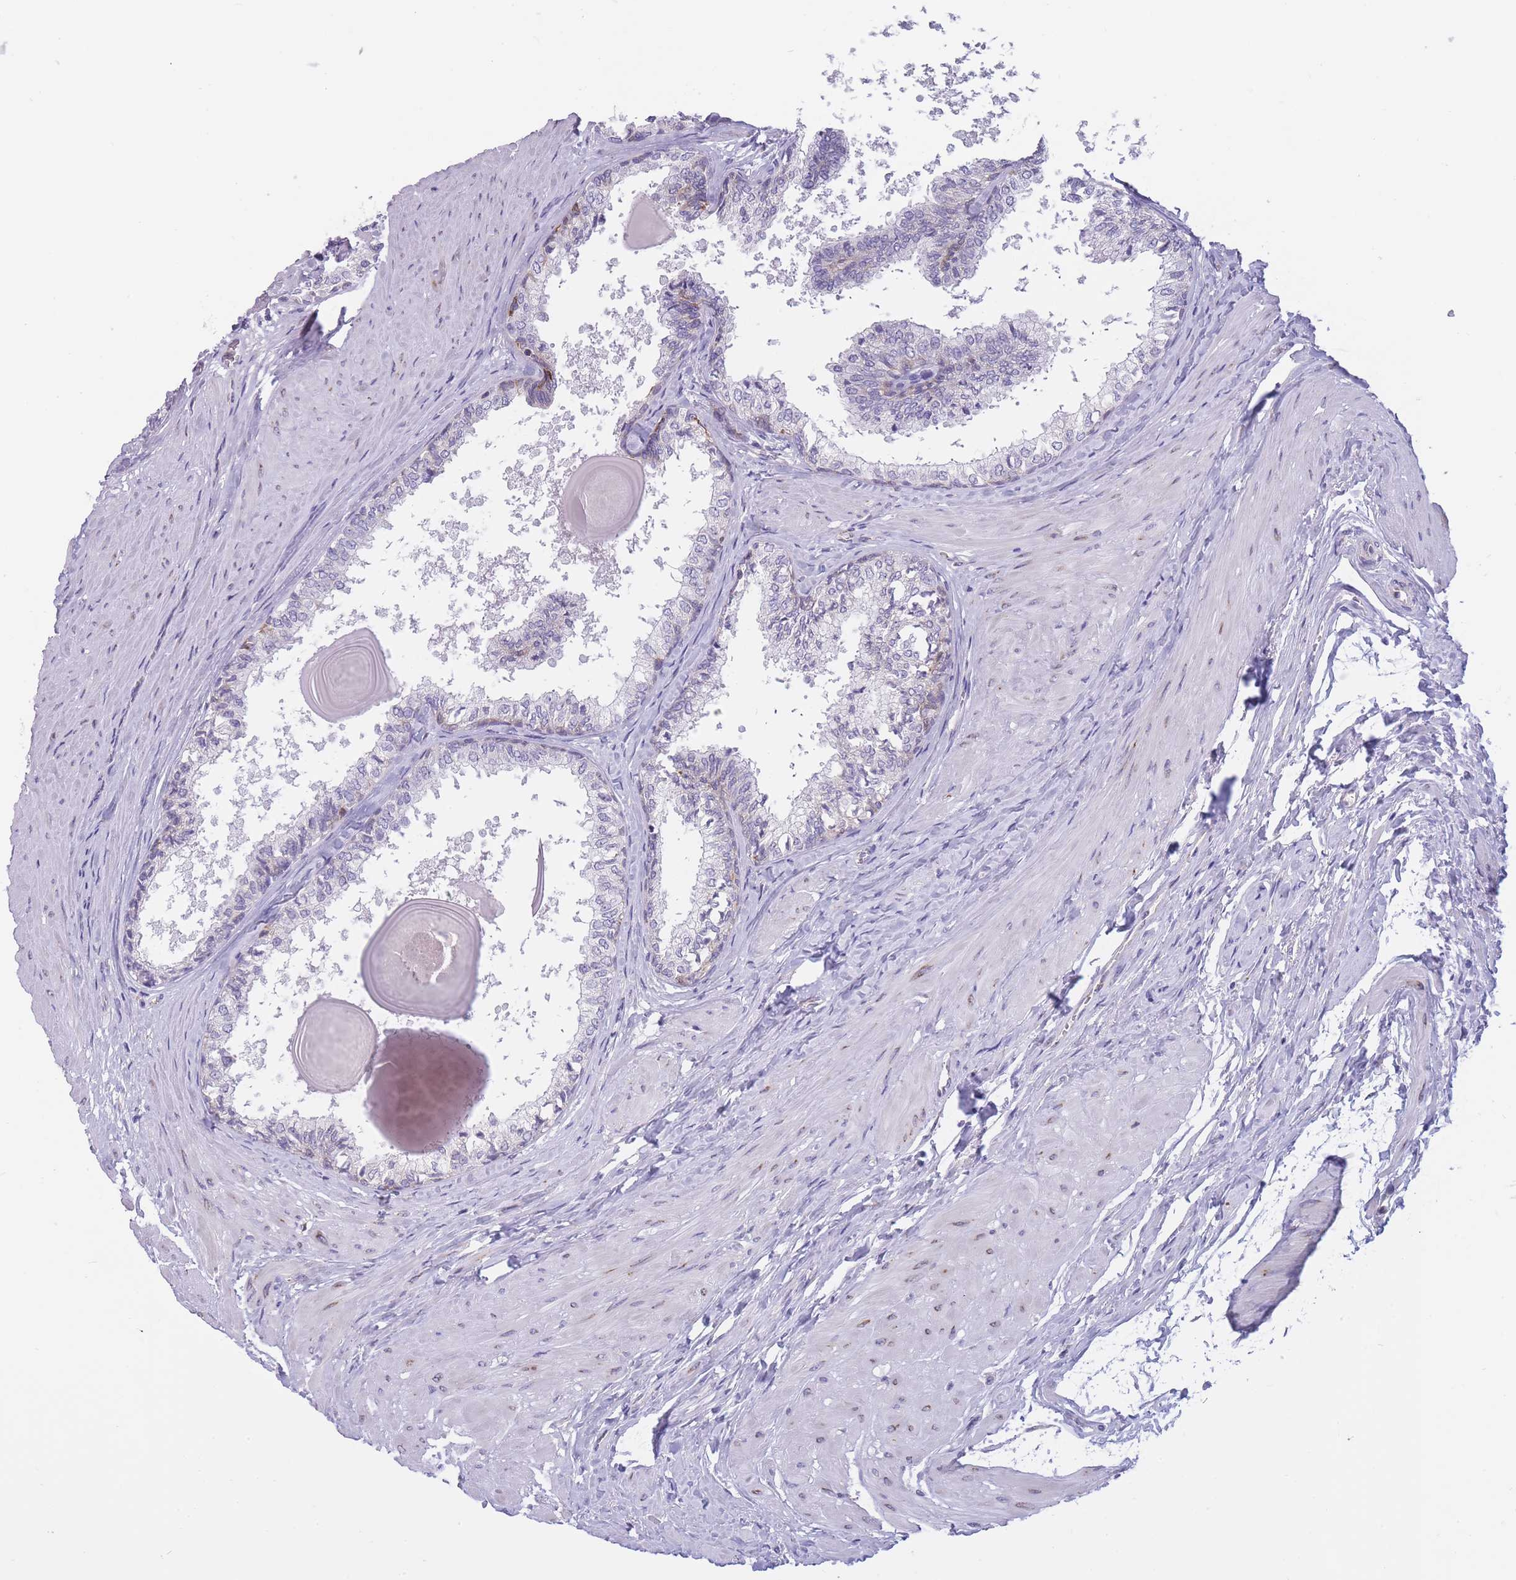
{"staining": {"intensity": "negative", "quantity": "none", "location": "none"}, "tissue": "prostate", "cell_type": "Glandular cells", "image_type": "normal", "snomed": [{"axis": "morphology", "description": "Normal tissue, NOS"}, {"axis": "topography", "description": "Prostate"}], "caption": "Immunohistochemistry histopathology image of benign prostate: human prostate stained with DAB exhibits no significant protein expression in glandular cells.", "gene": "ZNF662", "patient": {"sex": "male", "age": 48}}